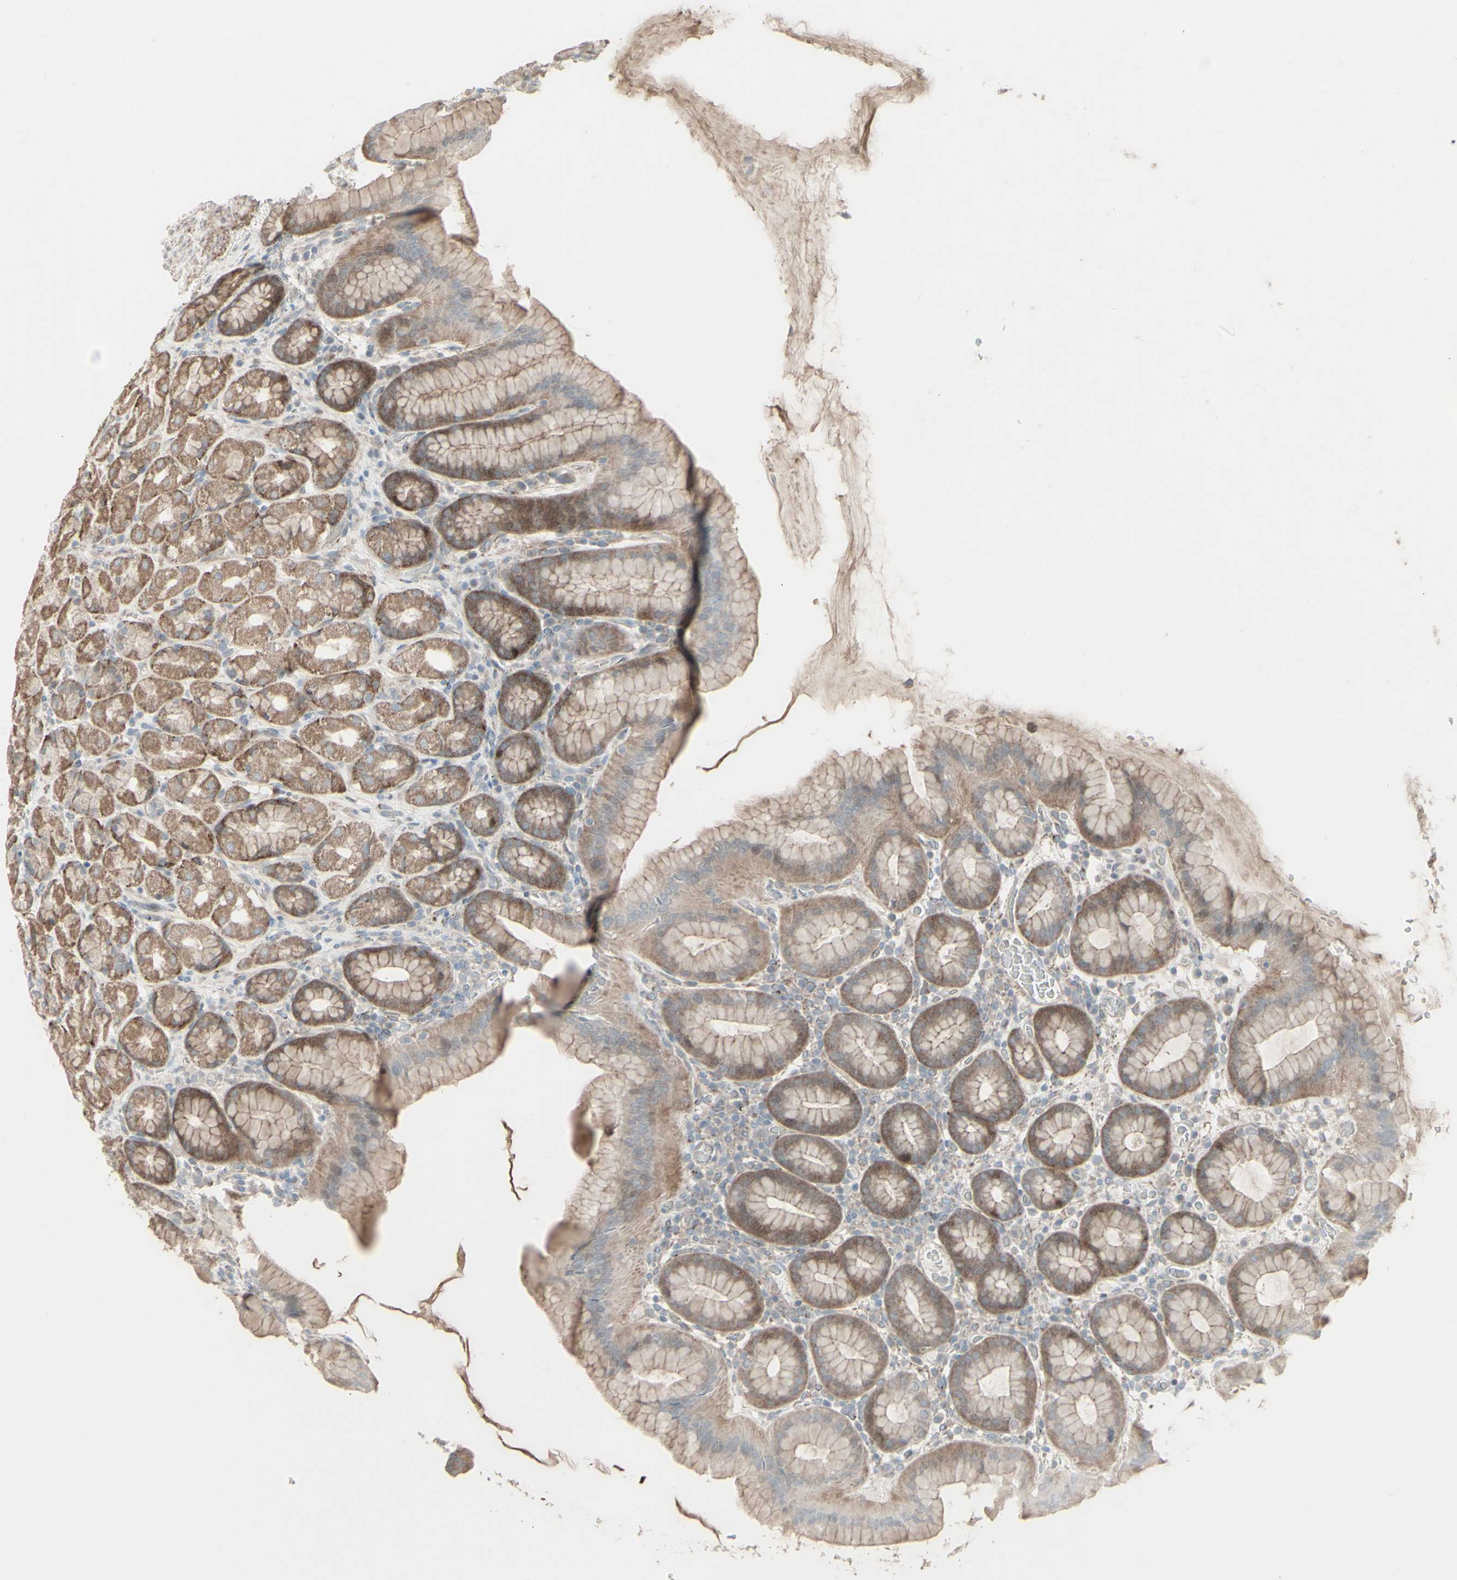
{"staining": {"intensity": "weak", "quantity": ">75%", "location": "cytoplasmic/membranous,nuclear"}, "tissue": "stomach", "cell_type": "Glandular cells", "image_type": "normal", "snomed": [{"axis": "morphology", "description": "Normal tissue, NOS"}, {"axis": "topography", "description": "Stomach, upper"}], "caption": "Immunohistochemical staining of unremarkable human stomach demonstrates low levels of weak cytoplasmic/membranous,nuclear positivity in about >75% of glandular cells. The staining was performed using DAB, with brown indicating positive protein expression. Nuclei are stained blue with hematoxylin.", "gene": "GMNN", "patient": {"sex": "male", "age": 68}}